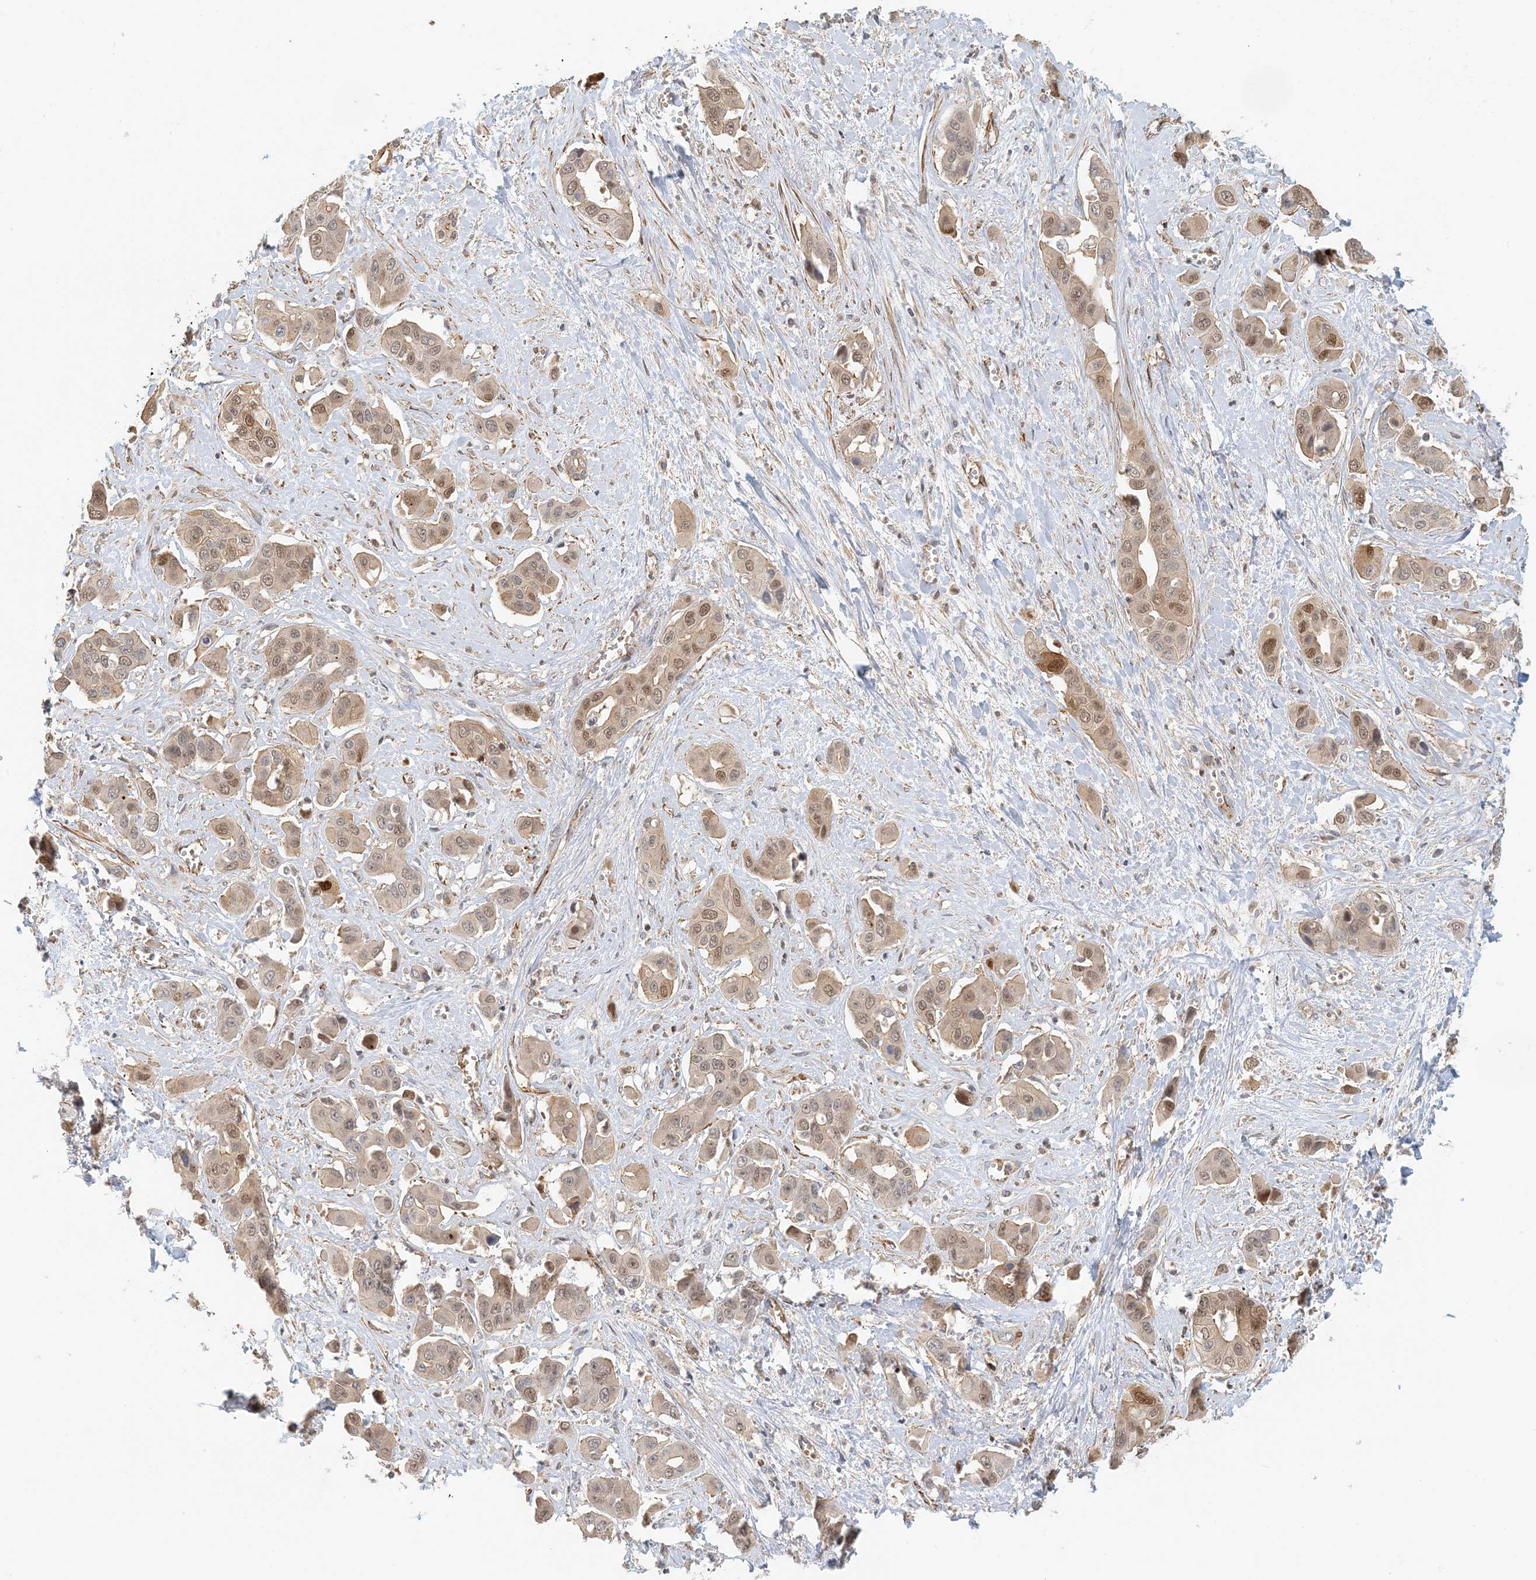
{"staining": {"intensity": "weak", "quantity": "25%-75%", "location": "cytoplasmic/membranous,nuclear"}, "tissue": "liver cancer", "cell_type": "Tumor cells", "image_type": "cancer", "snomed": [{"axis": "morphology", "description": "Cholangiocarcinoma"}, {"axis": "topography", "description": "Liver"}], "caption": "Immunohistochemical staining of liver cancer (cholangiocarcinoma) exhibits low levels of weak cytoplasmic/membranous and nuclear protein staining in approximately 25%-75% of tumor cells.", "gene": "MAPKBP1", "patient": {"sex": "female", "age": 52}}